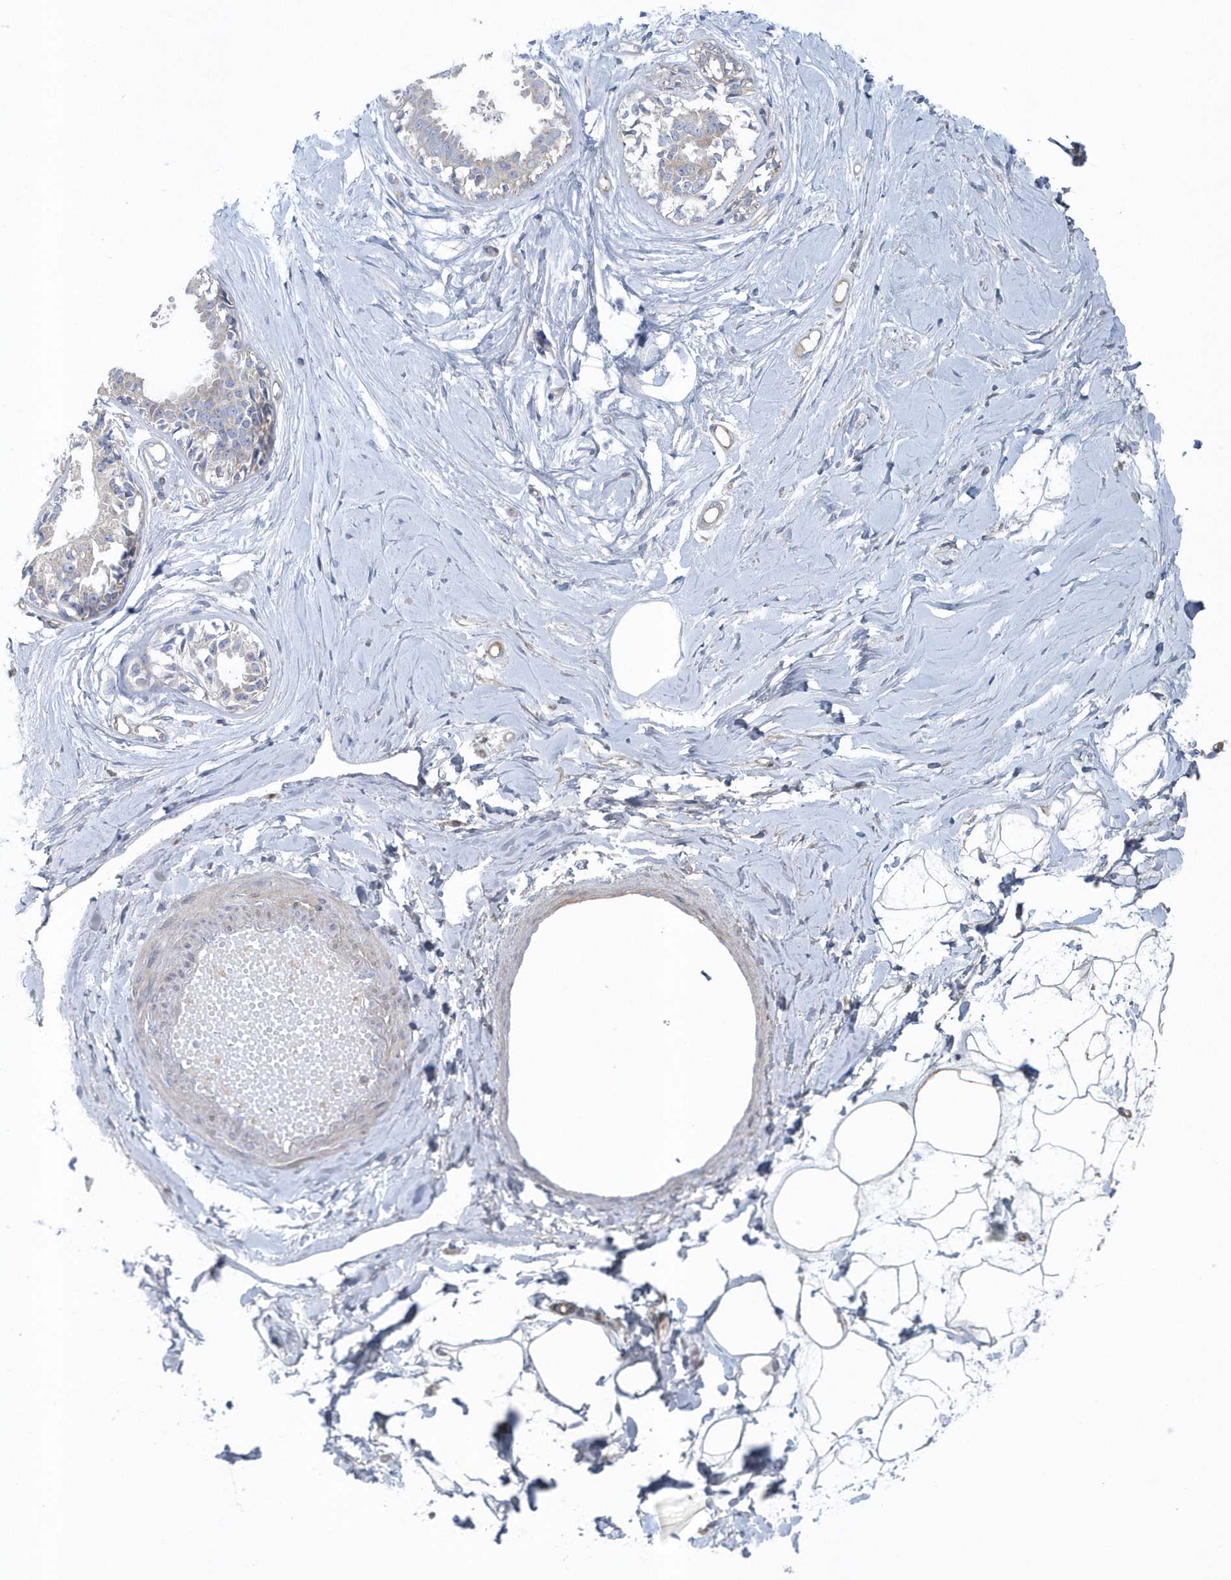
{"staining": {"intensity": "weak", "quantity": "25%-75%", "location": "cytoplasmic/membranous"}, "tissue": "breast", "cell_type": "Adipocytes", "image_type": "normal", "snomed": [{"axis": "morphology", "description": "Normal tissue, NOS"}, {"axis": "topography", "description": "Breast"}], "caption": "Adipocytes show weak cytoplasmic/membranous staining in approximately 25%-75% of cells in normal breast.", "gene": "SPATA18", "patient": {"sex": "female", "age": 45}}